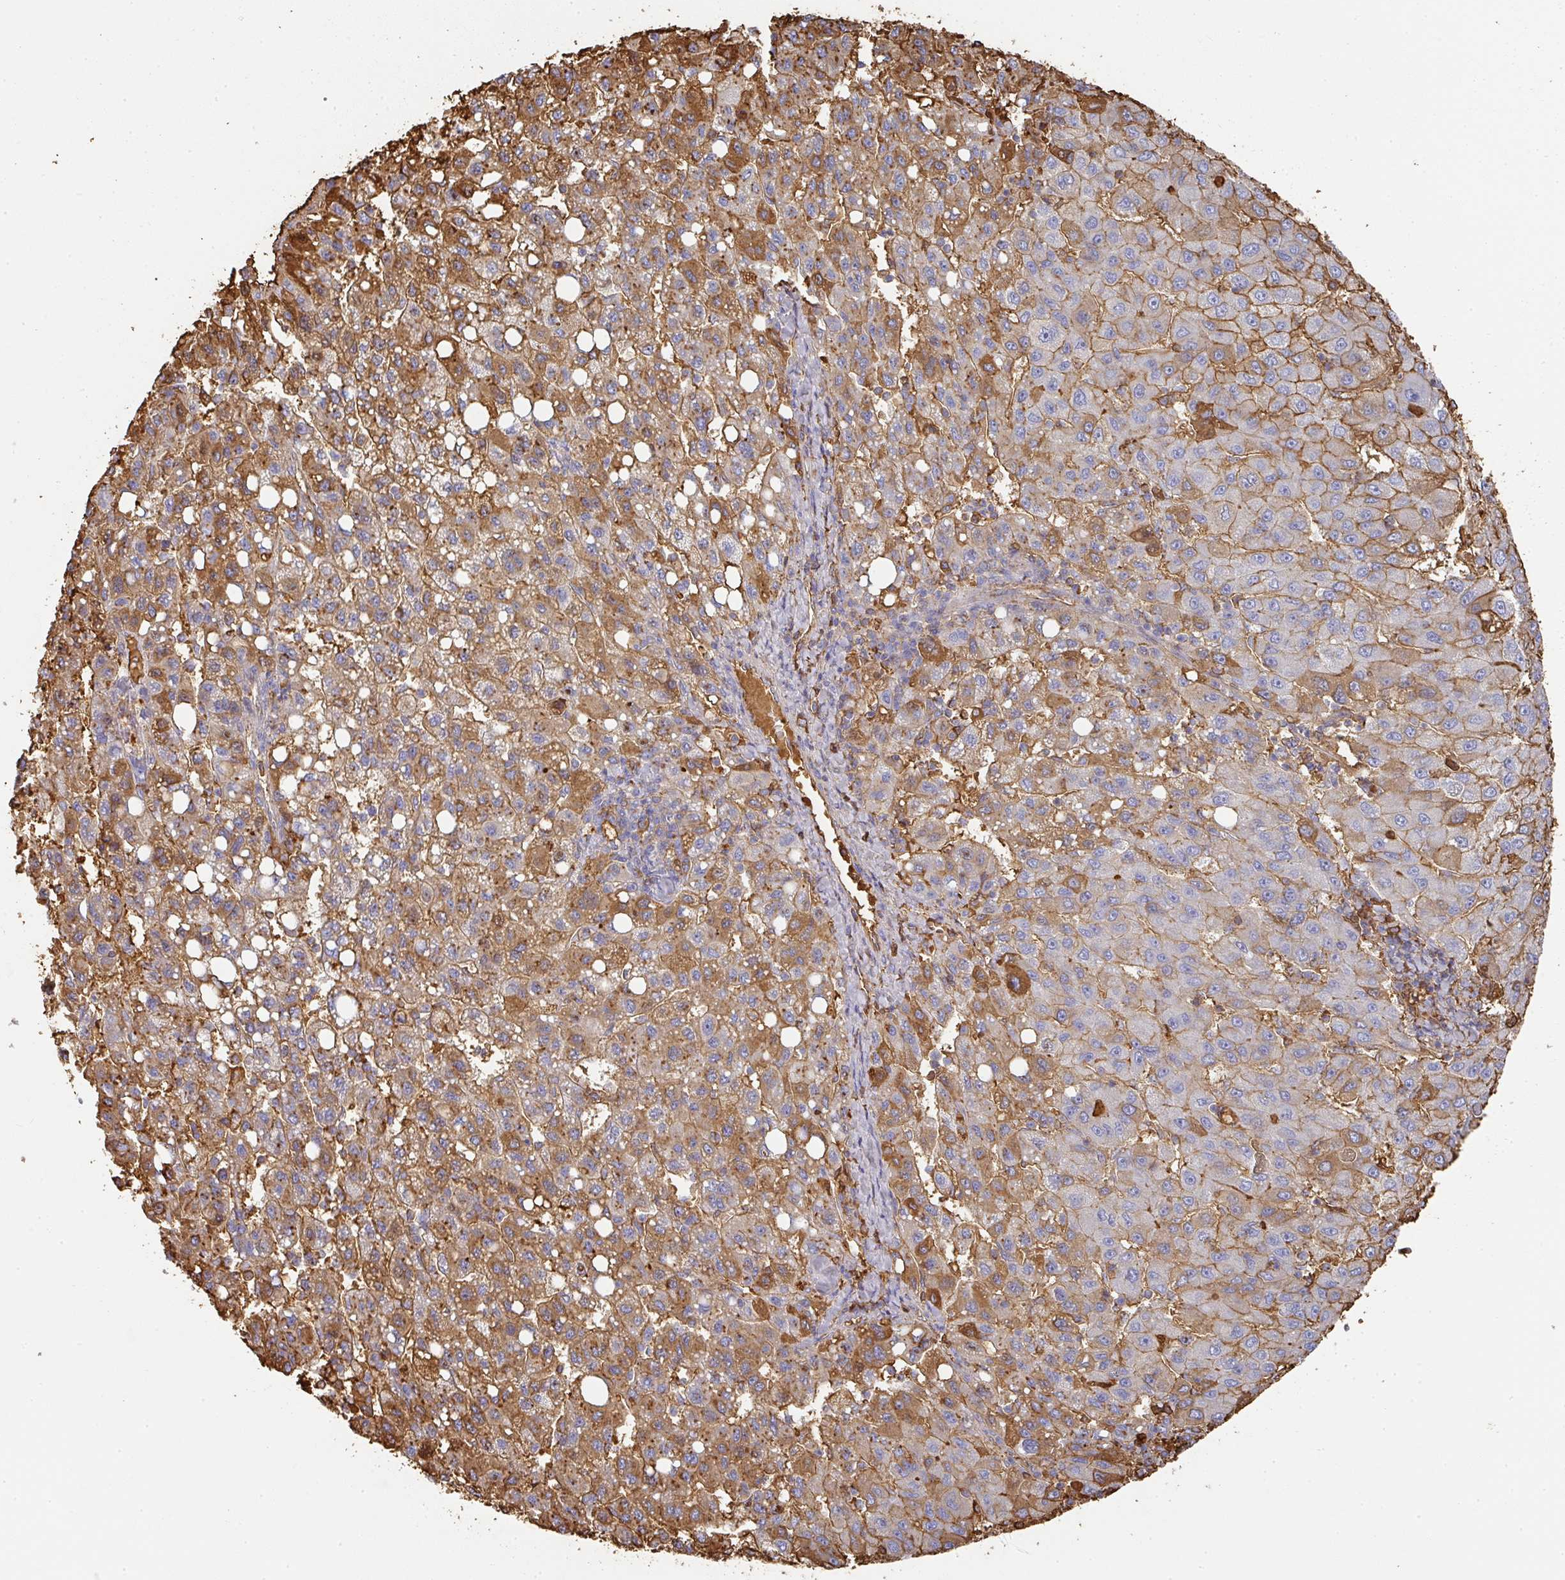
{"staining": {"intensity": "moderate", "quantity": "25%-75%", "location": "cytoplasmic/membranous"}, "tissue": "liver cancer", "cell_type": "Tumor cells", "image_type": "cancer", "snomed": [{"axis": "morphology", "description": "Carcinoma, Hepatocellular, NOS"}, {"axis": "topography", "description": "Liver"}], "caption": "DAB (3,3'-diaminobenzidine) immunohistochemical staining of liver hepatocellular carcinoma shows moderate cytoplasmic/membranous protein staining in approximately 25%-75% of tumor cells.", "gene": "ALB", "patient": {"sex": "female", "age": 82}}